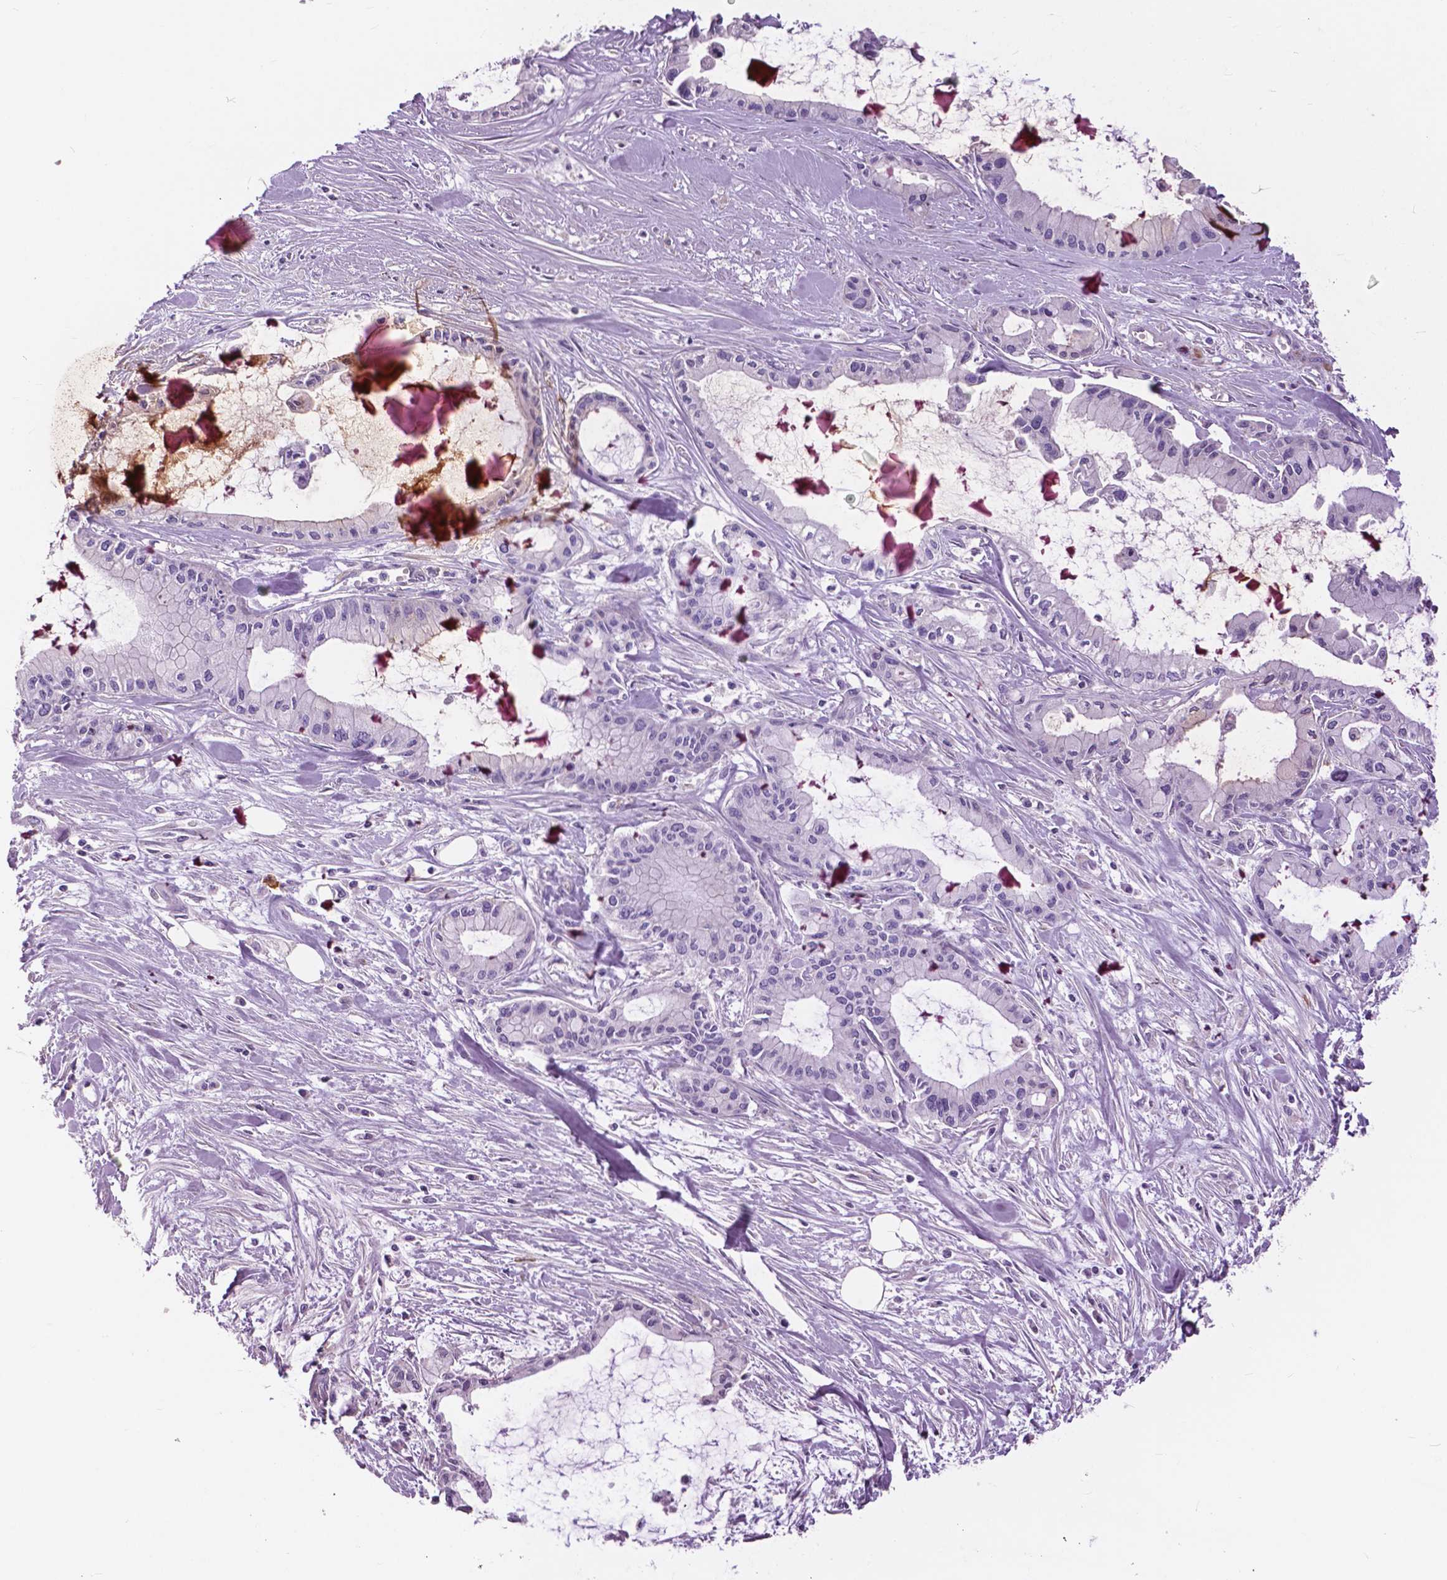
{"staining": {"intensity": "negative", "quantity": "none", "location": "none"}, "tissue": "pancreatic cancer", "cell_type": "Tumor cells", "image_type": "cancer", "snomed": [{"axis": "morphology", "description": "Adenocarcinoma, NOS"}, {"axis": "topography", "description": "Pancreas"}], "caption": "IHC micrograph of neoplastic tissue: human pancreatic cancer stained with DAB (3,3'-diaminobenzidine) exhibits no significant protein staining in tumor cells.", "gene": "SERPINI1", "patient": {"sex": "male", "age": 48}}